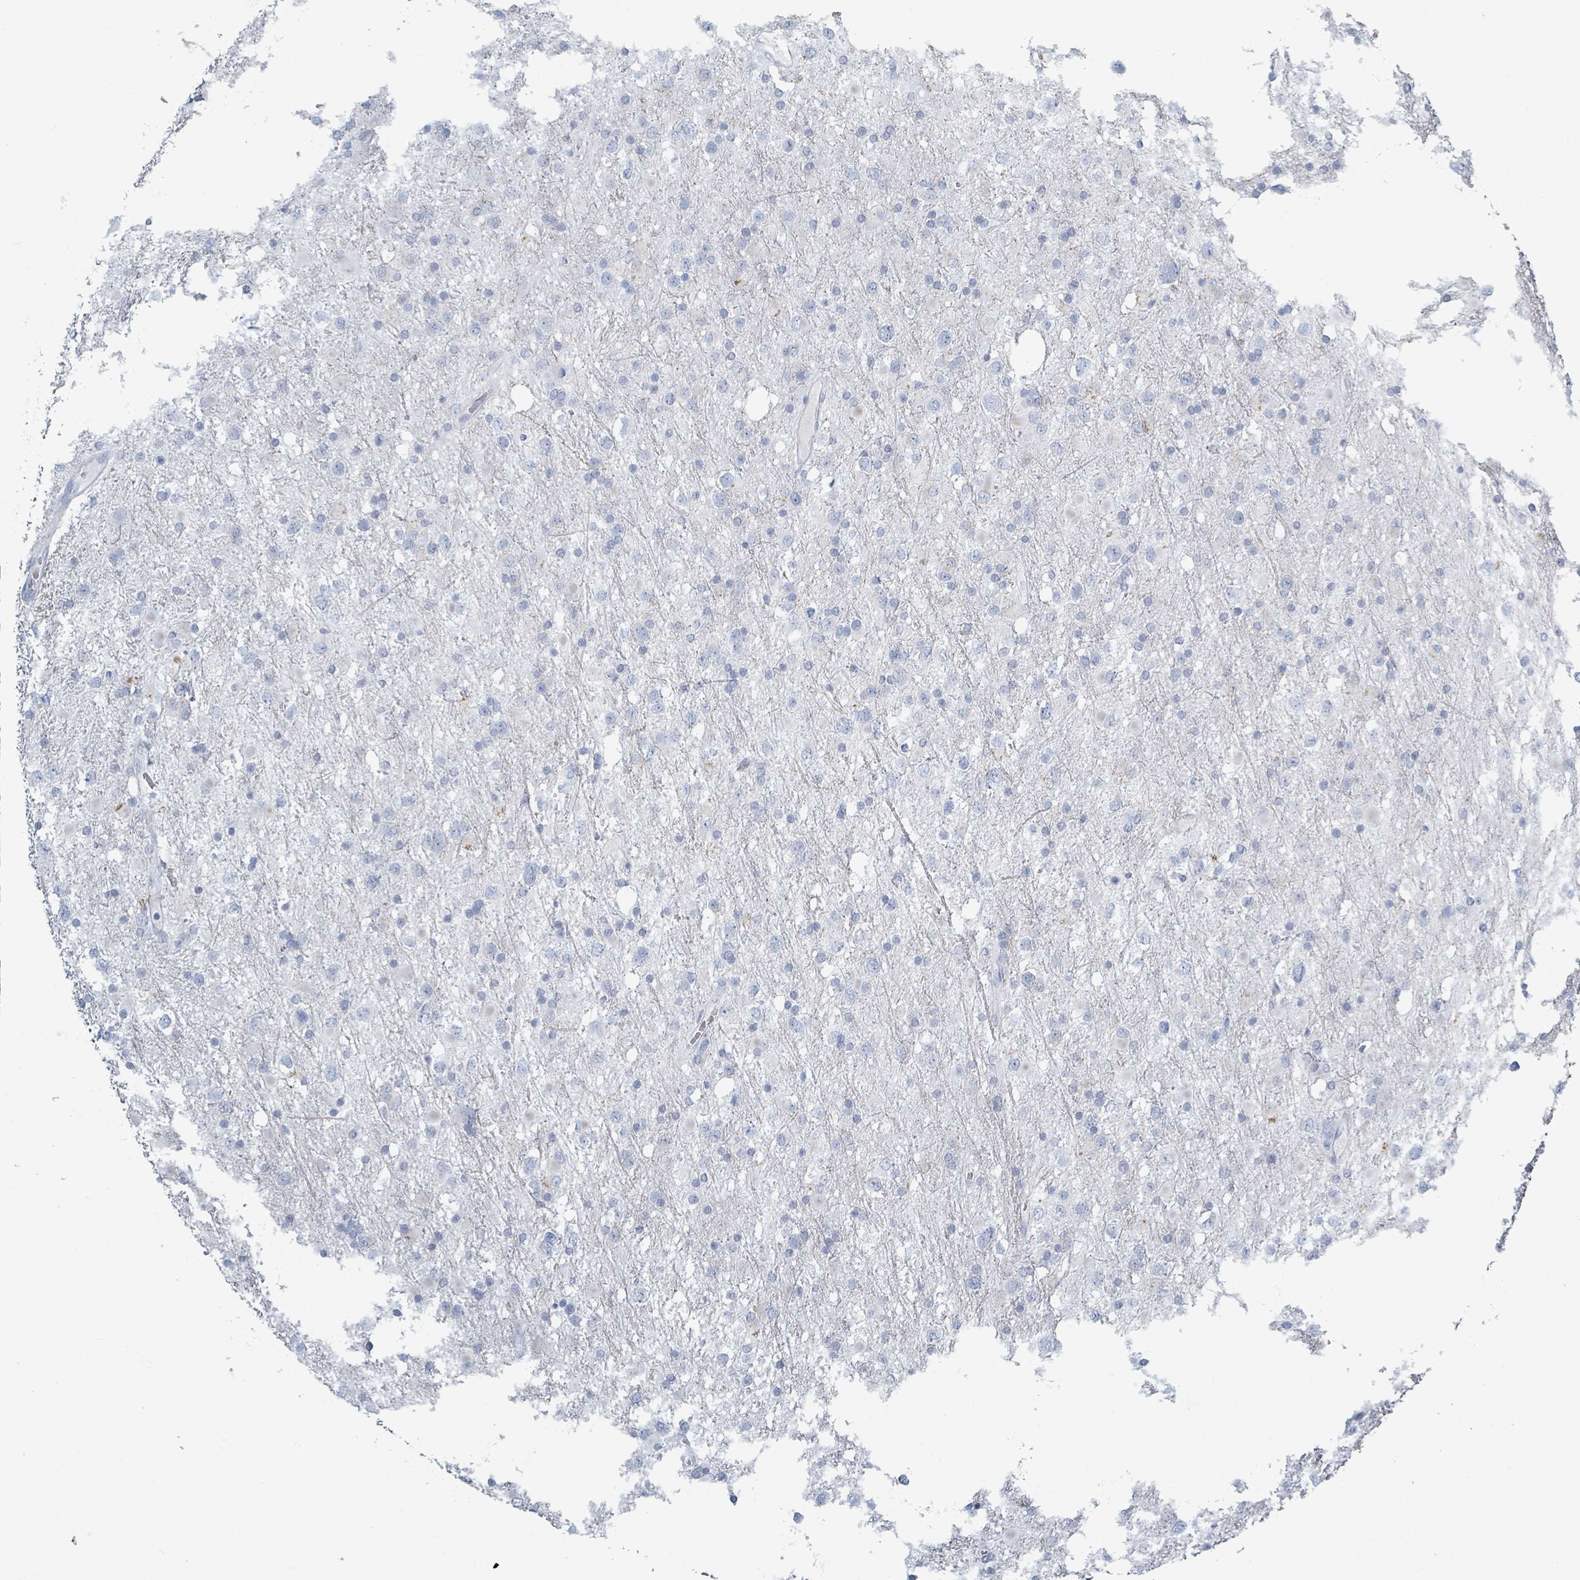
{"staining": {"intensity": "negative", "quantity": "none", "location": "none"}, "tissue": "glioma", "cell_type": "Tumor cells", "image_type": "cancer", "snomed": [{"axis": "morphology", "description": "Glioma, malignant, Low grade"}, {"axis": "topography", "description": "Brain"}], "caption": "Immunohistochemistry photomicrograph of neoplastic tissue: malignant glioma (low-grade) stained with DAB demonstrates no significant protein positivity in tumor cells.", "gene": "HEATR5A", "patient": {"sex": "female", "age": 32}}